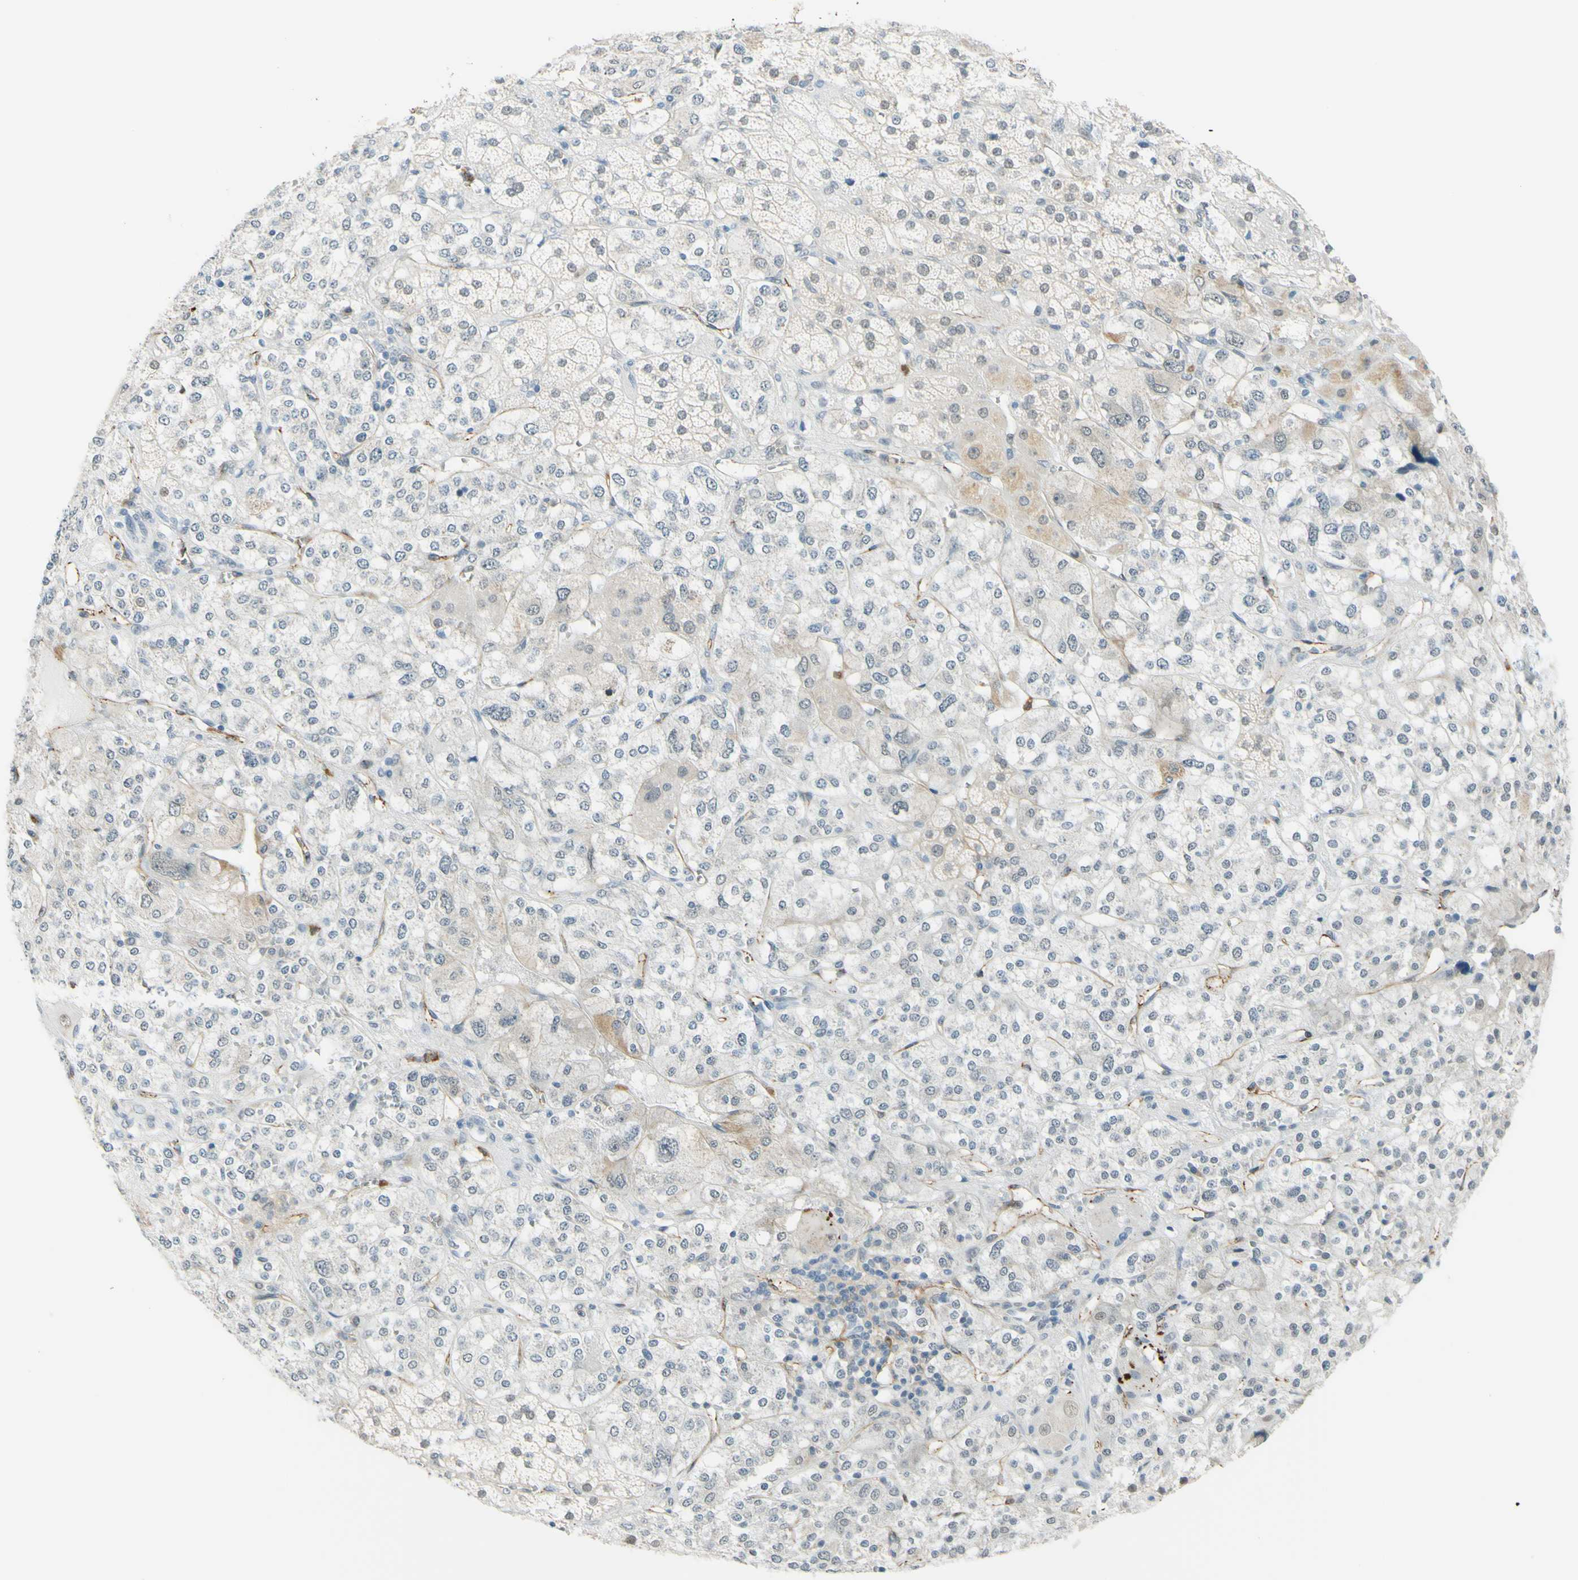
{"staining": {"intensity": "moderate", "quantity": "25%-75%", "location": "nuclear"}, "tissue": "adrenal gland", "cell_type": "Glandular cells", "image_type": "normal", "snomed": [{"axis": "morphology", "description": "Normal tissue, NOS"}, {"axis": "topography", "description": "Adrenal gland"}], "caption": "The photomicrograph reveals staining of unremarkable adrenal gland, revealing moderate nuclear protein staining (brown color) within glandular cells. The protein is stained brown, and the nuclei are stained in blue (DAB (3,3'-diaminobenzidine) IHC with brightfield microscopy, high magnification).", "gene": "TREM2", "patient": {"sex": "male", "age": 56}}